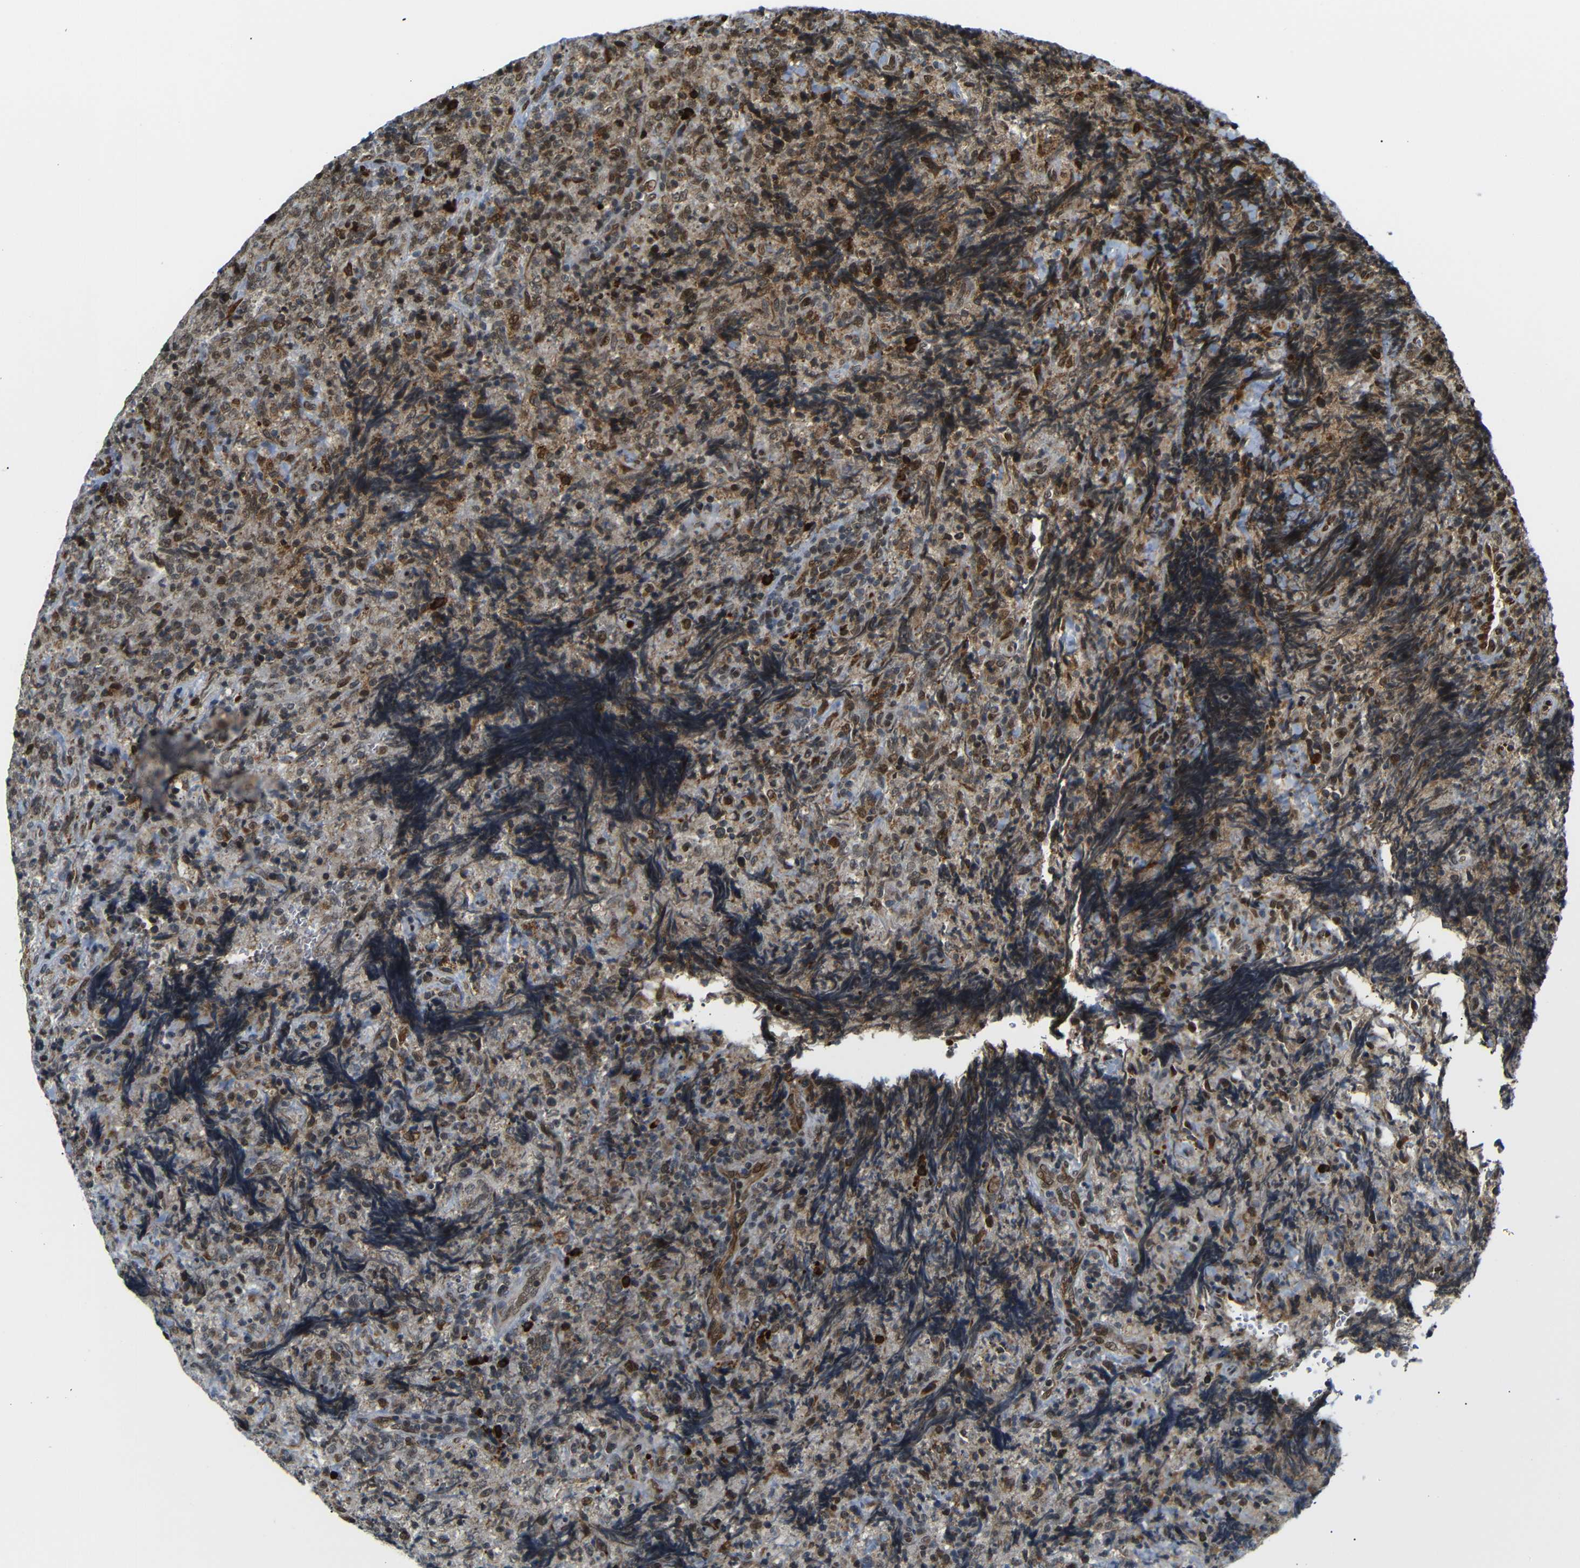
{"staining": {"intensity": "moderate", "quantity": "25%-75%", "location": "cytoplasmic/membranous,nuclear"}, "tissue": "lymphoma", "cell_type": "Tumor cells", "image_type": "cancer", "snomed": [{"axis": "morphology", "description": "Malignant lymphoma, non-Hodgkin's type, High grade"}, {"axis": "topography", "description": "Tonsil"}], "caption": "Protein staining by IHC displays moderate cytoplasmic/membranous and nuclear positivity in about 25%-75% of tumor cells in lymphoma.", "gene": "SPCS2", "patient": {"sex": "female", "age": 36}}